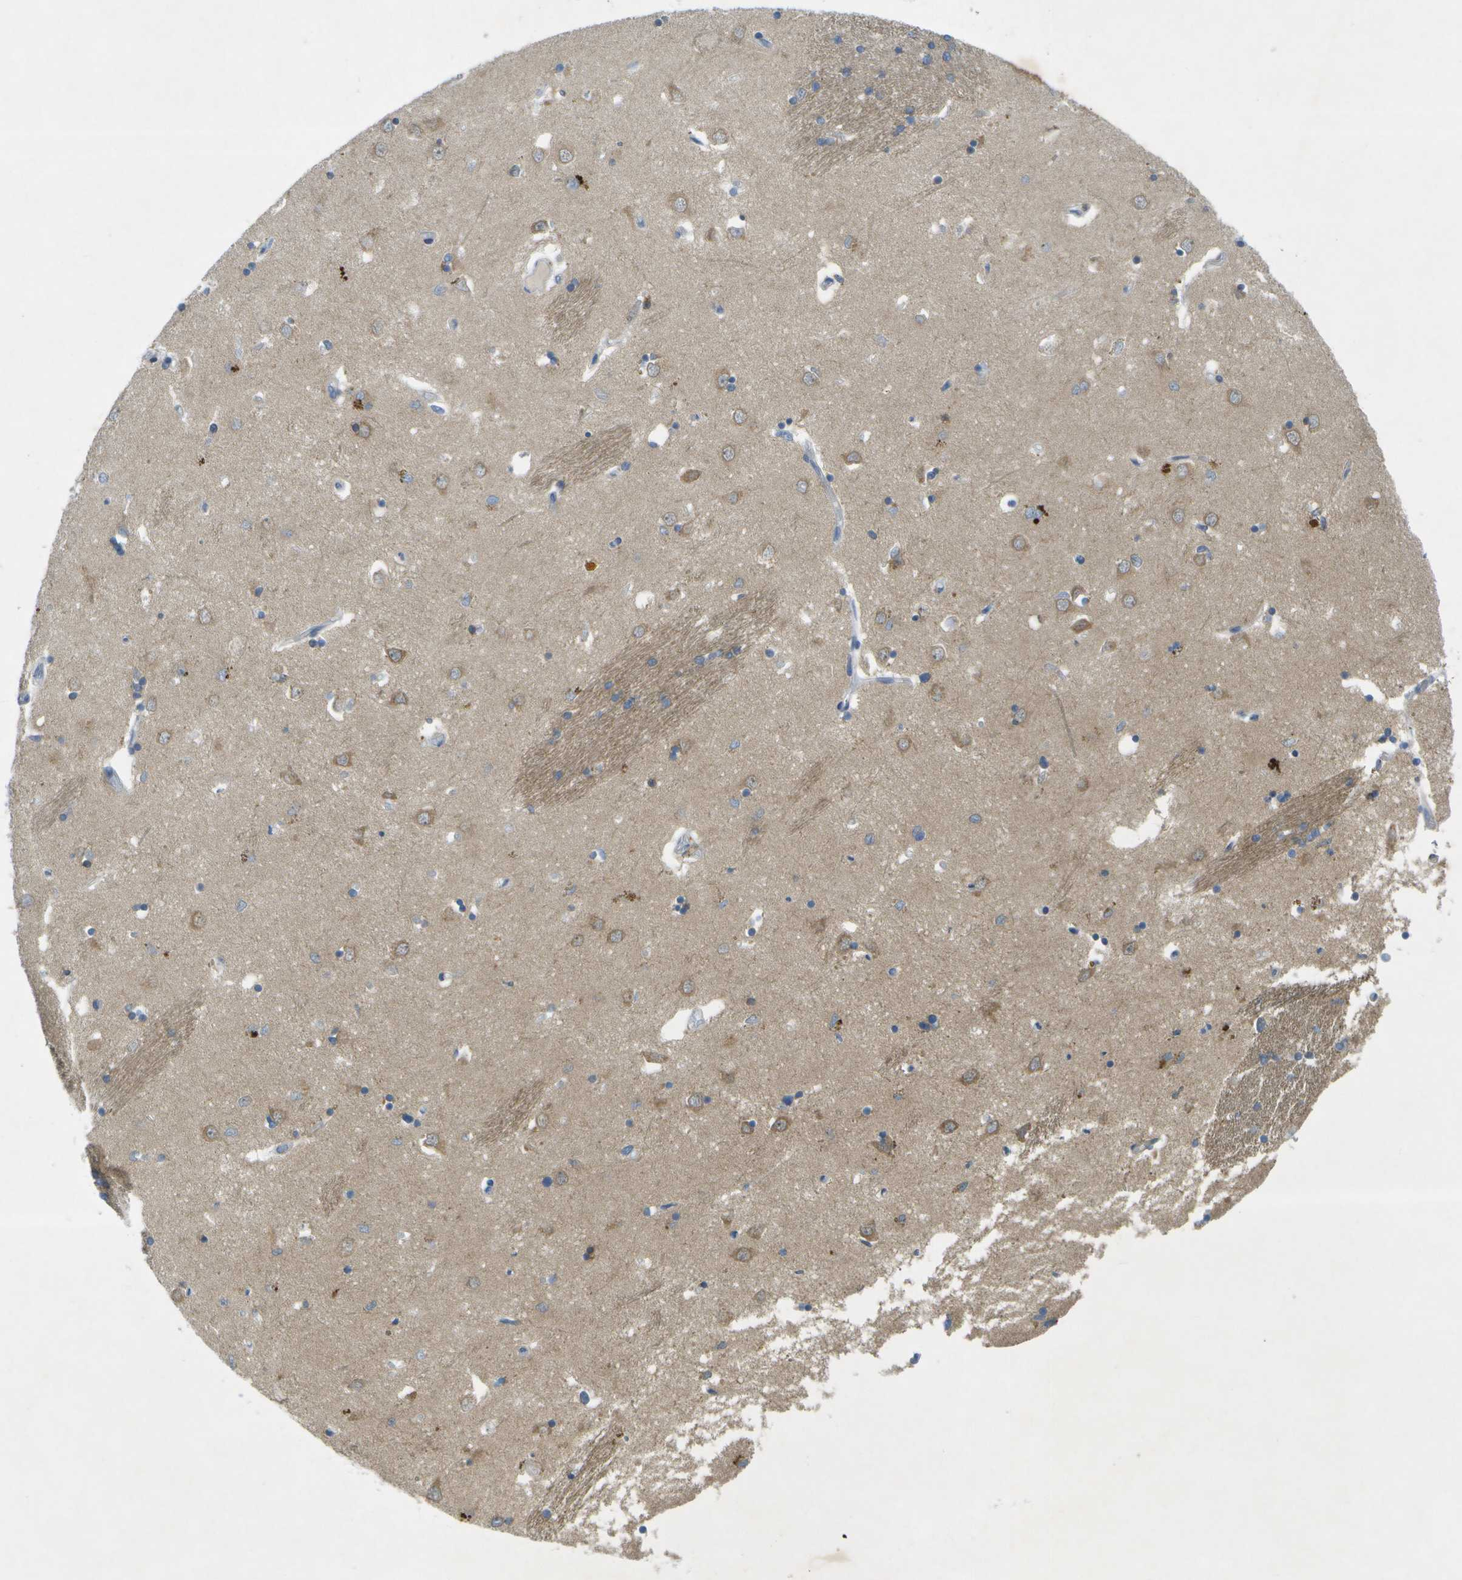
{"staining": {"intensity": "weak", "quantity": "<25%", "location": "cytoplasmic/membranous"}, "tissue": "caudate", "cell_type": "Glial cells", "image_type": "normal", "snomed": [{"axis": "morphology", "description": "Normal tissue, NOS"}, {"axis": "topography", "description": "Lateral ventricle wall"}], "caption": "This is a photomicrograph of IHC staining of normal caudate, which shows no staining in glial cells. (DAB (3,3'-diaminobenzidine) immunohistochemistry, high magnification).", "gene": "WNK2", "patient": {"sex": "female", "age": 19}}